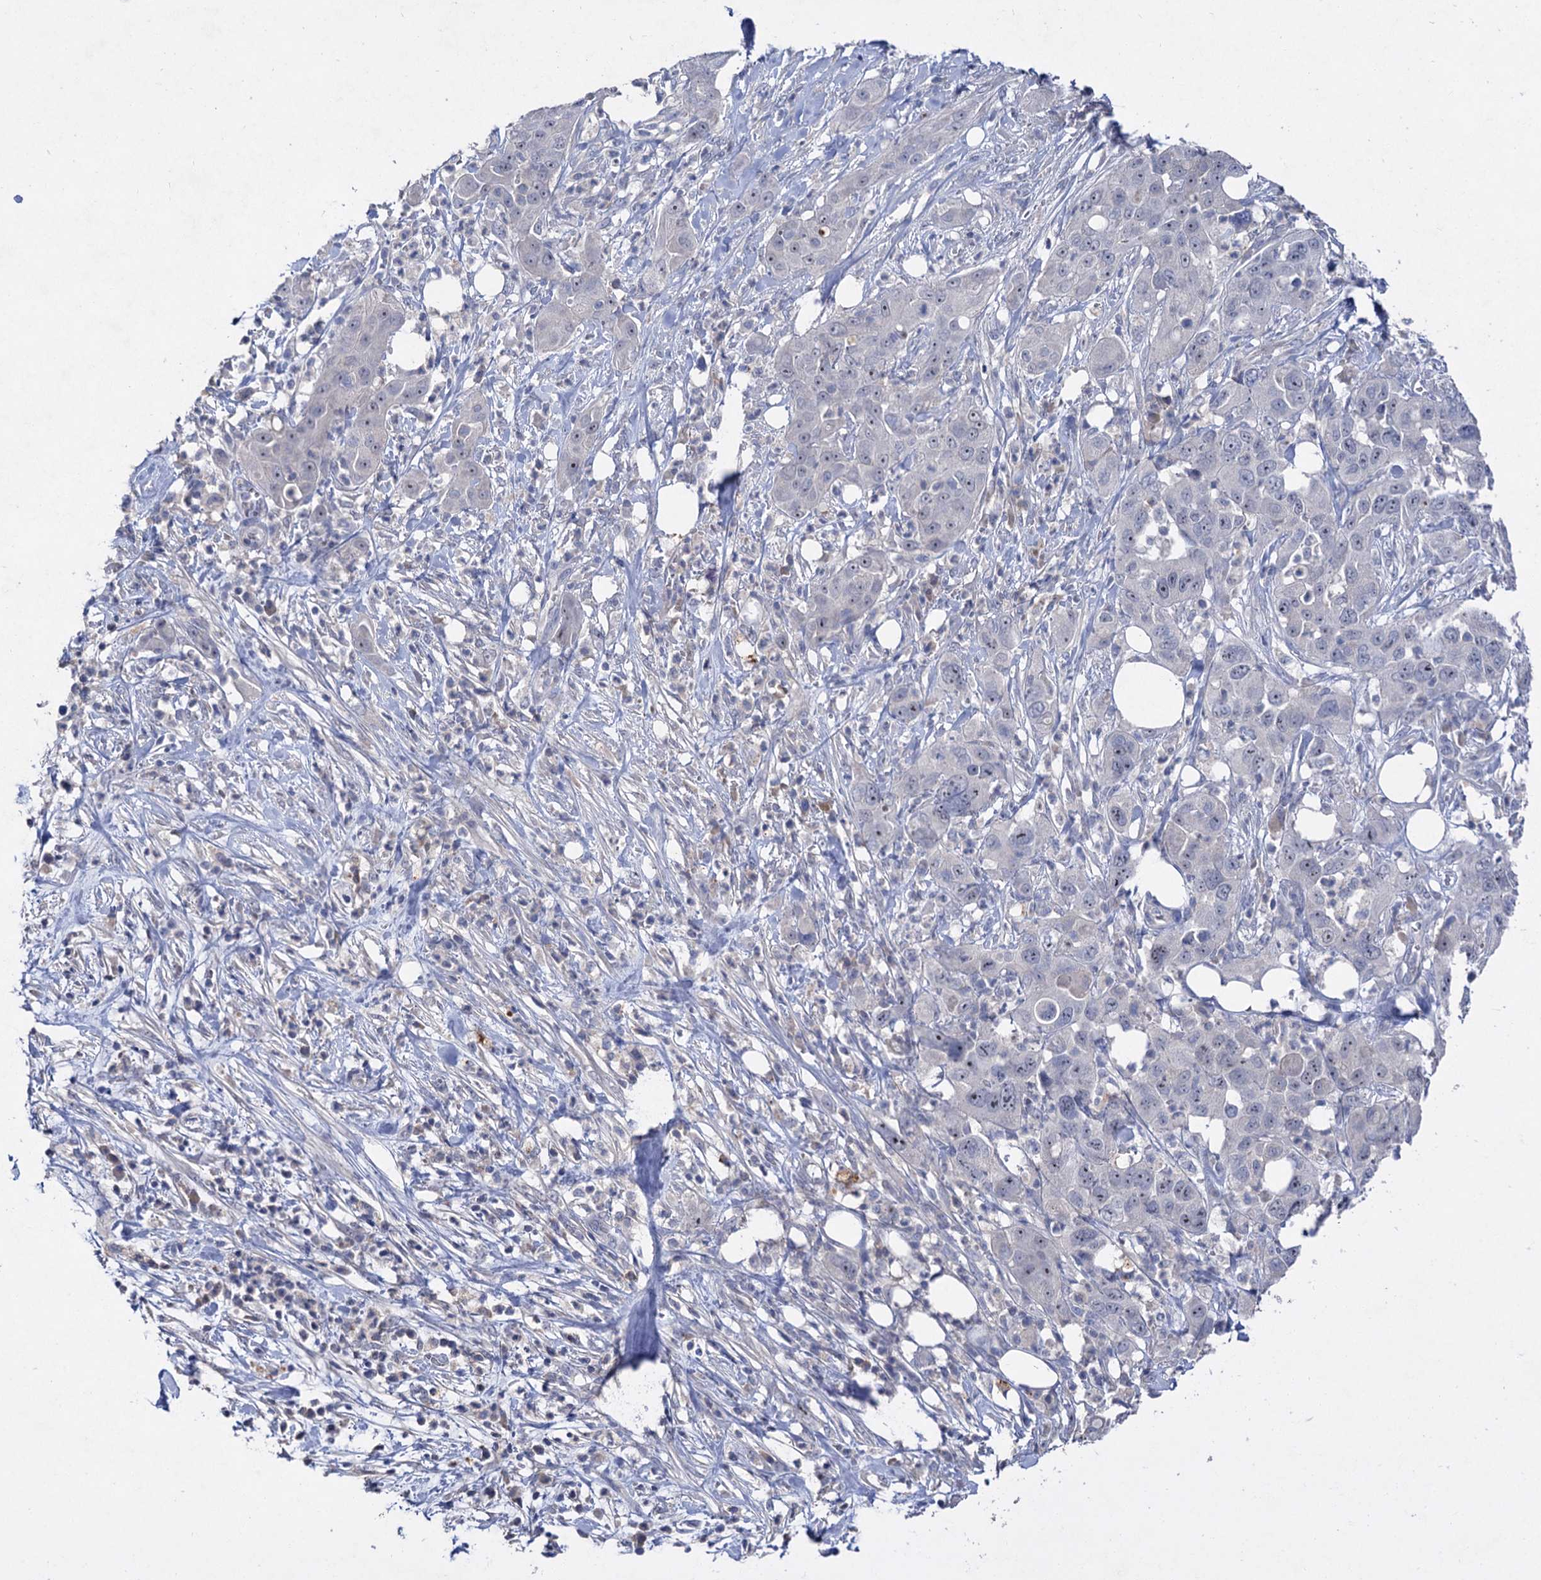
{"staining": {"intensity": "negative", "quantity": "none", "location": "none"}, "tissue": "pancreatic cancer", "cell_type": "Tumor cells", "image_type": "cancer", "snomed": [{"axis": "morphology", "description": "Adenocarcinoma, NOS"}, {"axis": "topography", "description": "Pancreas"}], "caption": "This image is of pancreatic adenocarcinoma stained with immunohistochemistry (IHC) to label a protein in brown with the nuclei are counter-stained blue. There is no staining in tumor cells.", "gene": "ATP4A", "patient": {"sex": "female", "age": 78}}